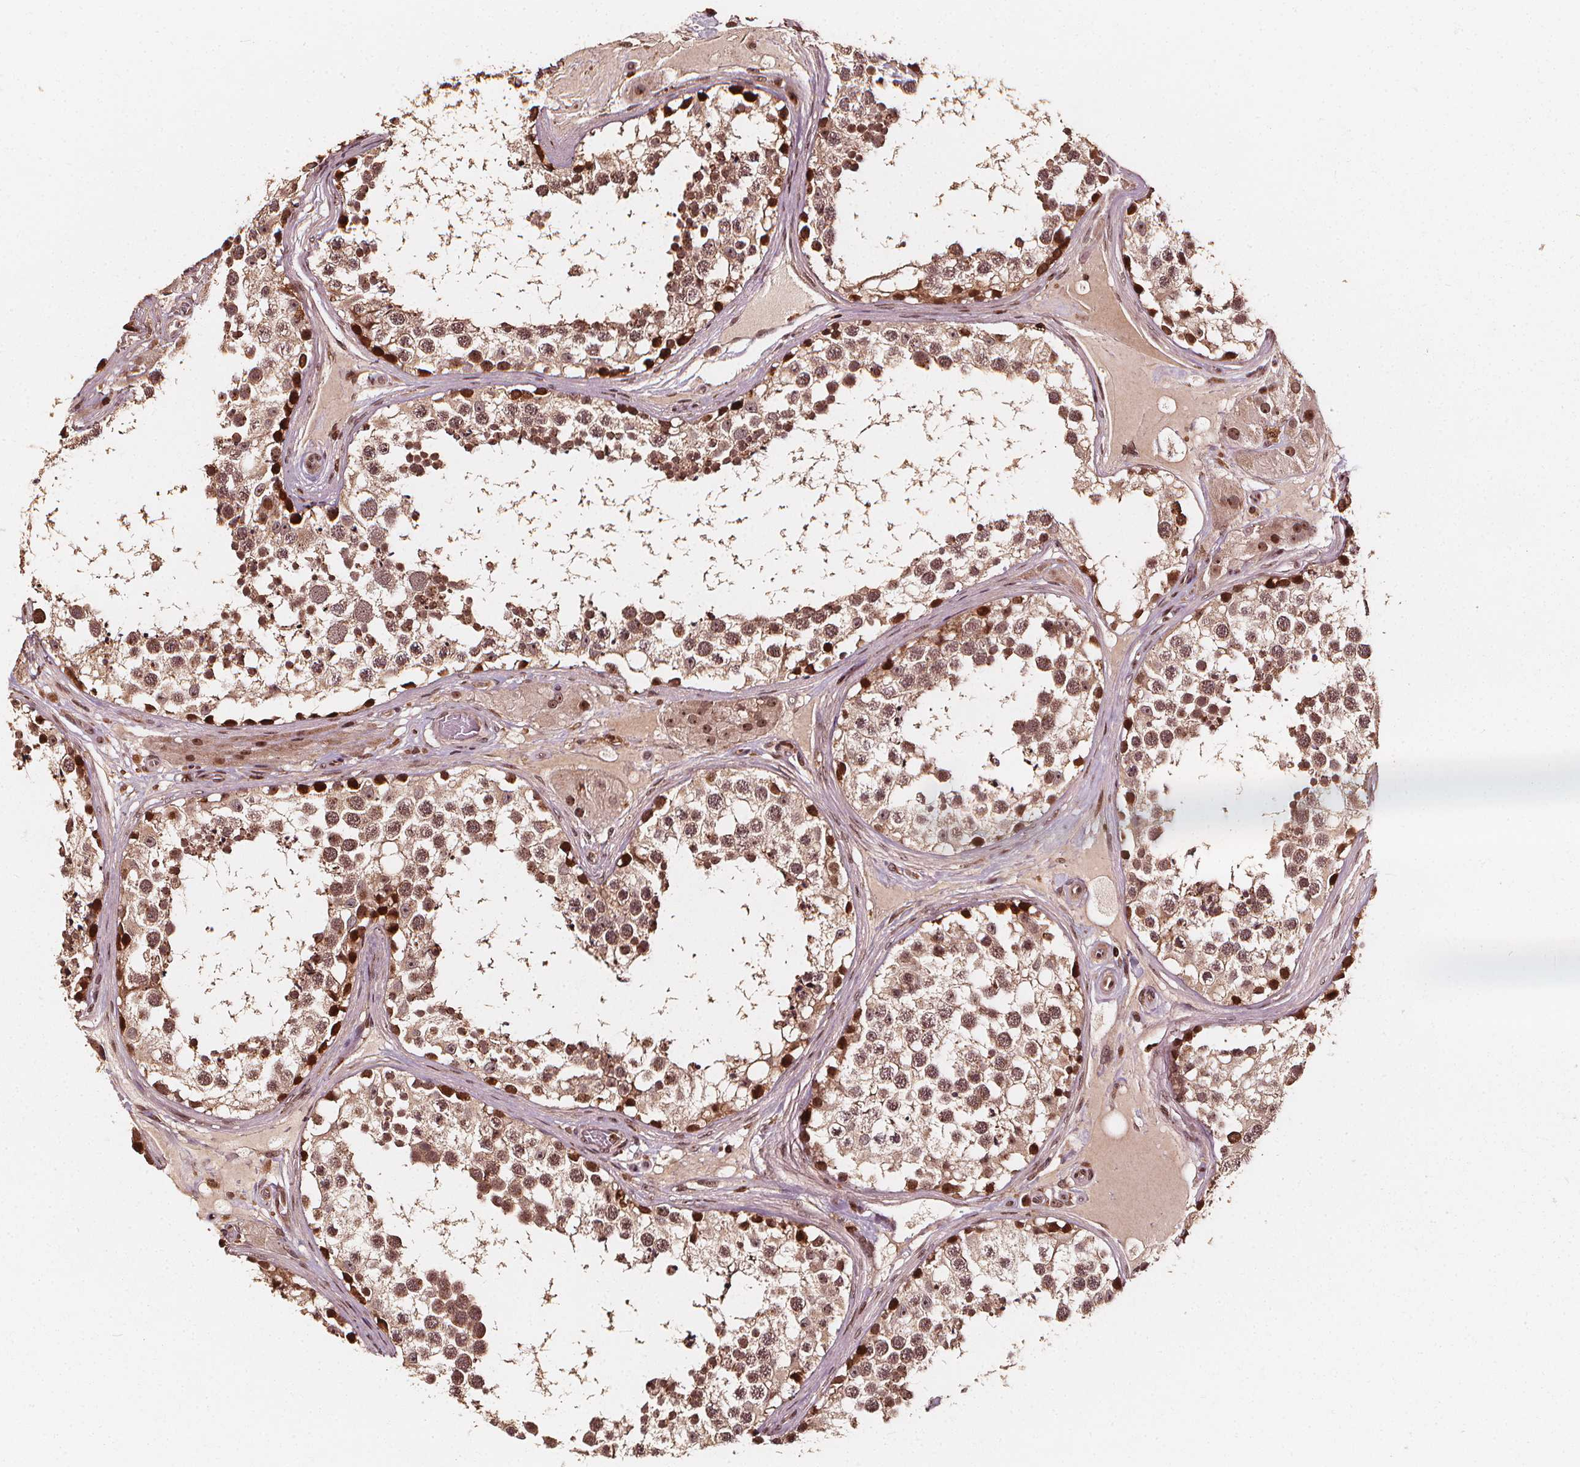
{"staining": {"intensity": "moderate", "quantity": ">75%", "location": "cytoplasmic/membranous,nuclear"}, "tissue": "testis", "cell_type": "Cells in seminiferous ducts", "image_type": "normal", "snomed": [{"axis": "morphology", "description": "Normal tissue, NOS"}, {"axis": "morphology", "description": "Seminoma, NOS"}, {"axis": "topography", "description": "Testis"}], "caption": "High-magnification brightfield microscopy of unremarkable testis stained with DAB (3,3'-diaminobenzidine) (brown) and counterstained with hematoxylin (blue). cells in seminiferous ducts exhibit moderate cytoplasmic/membranous,nuclear positivity is seen in approximately>75% of cells. The protein is stained brown, and the nuclei are stained in blue (DAB (3,3'-diaminobenzidine) IHC with brightfield microscopy, high magnification).", "gene": "EXOSC9", "patient": {"sex": "male", "age": 65}}